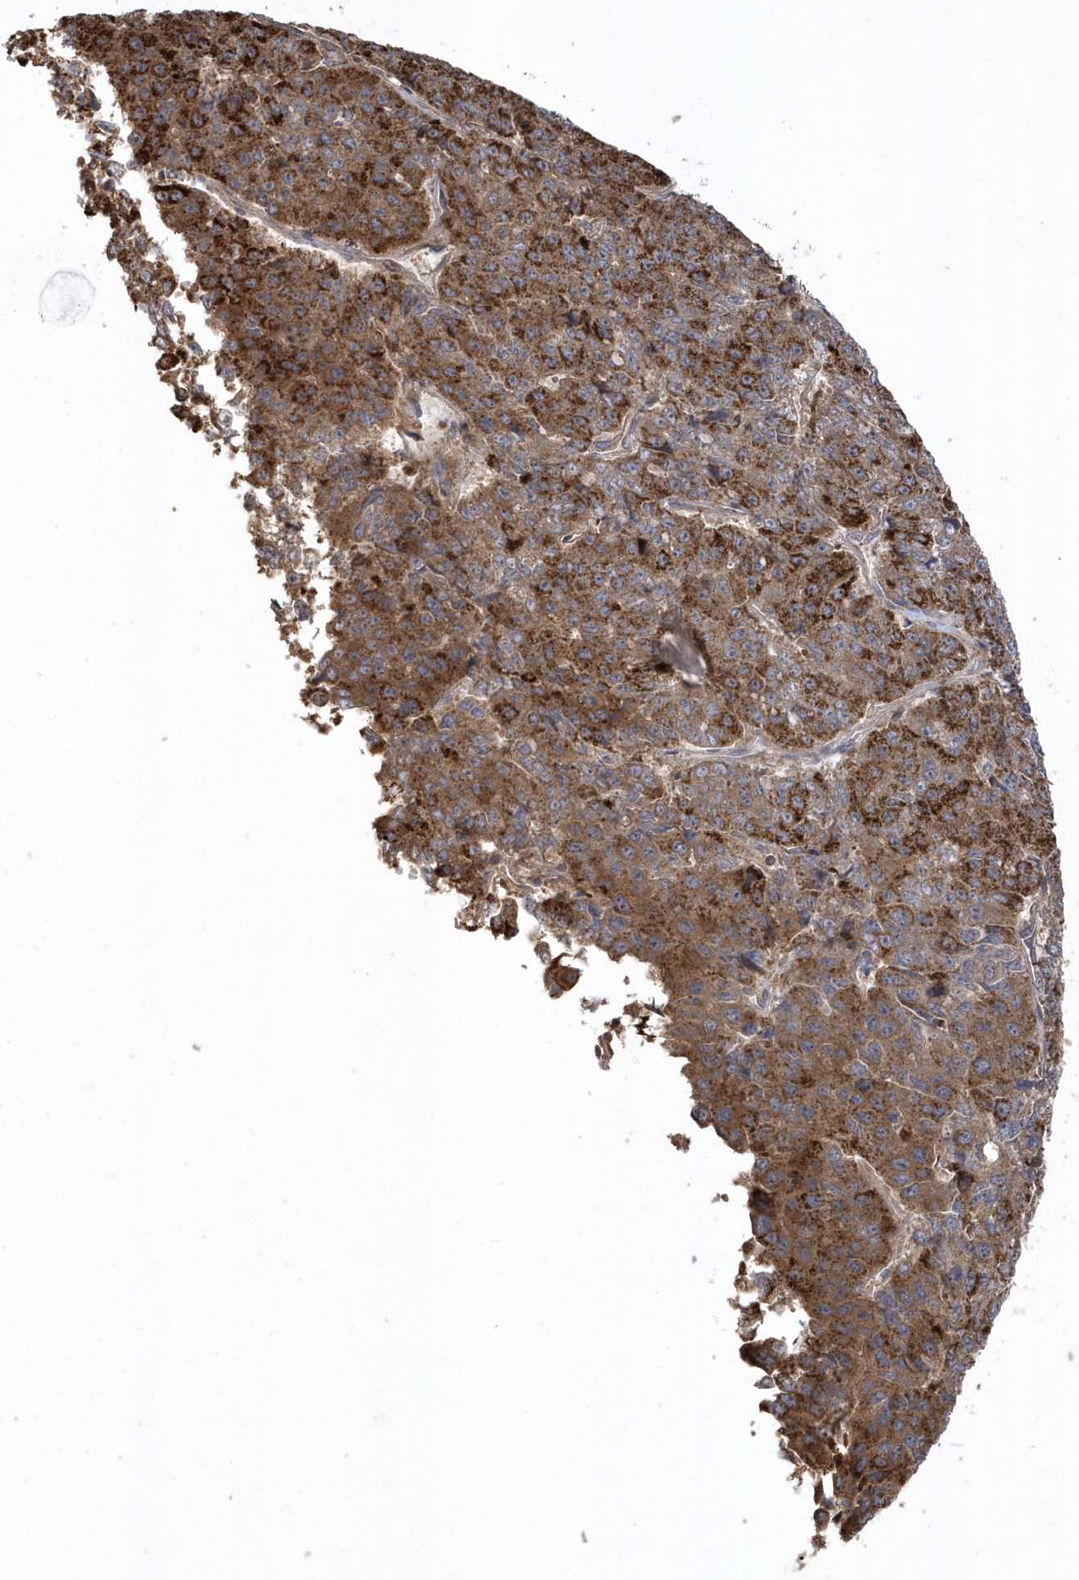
{"staining": {"intensity": "strong", "quantity": ">75%", "location": "cytoplasmic/membranous"}, "tissue": "pancreatic cancer", "cell_type": "Tumor cells", "image_type": "cancer", "snomed": [{"axis": "morphology", "description": "Adenocarcinoma, NOS"}, {"axis": "topography", "description": "Pancreas"}], "caption": "Immunohistochemical staining of human adenocarcinoma (pancreatic) exhibits high levels of strong cytoplasmic/membranous protein staining in approximately >75% of tumor cells. (IHC, brightfield microscopy, high magnification).", "gene": "SENP8", "patient": {"sex": "male", "age": 50}}